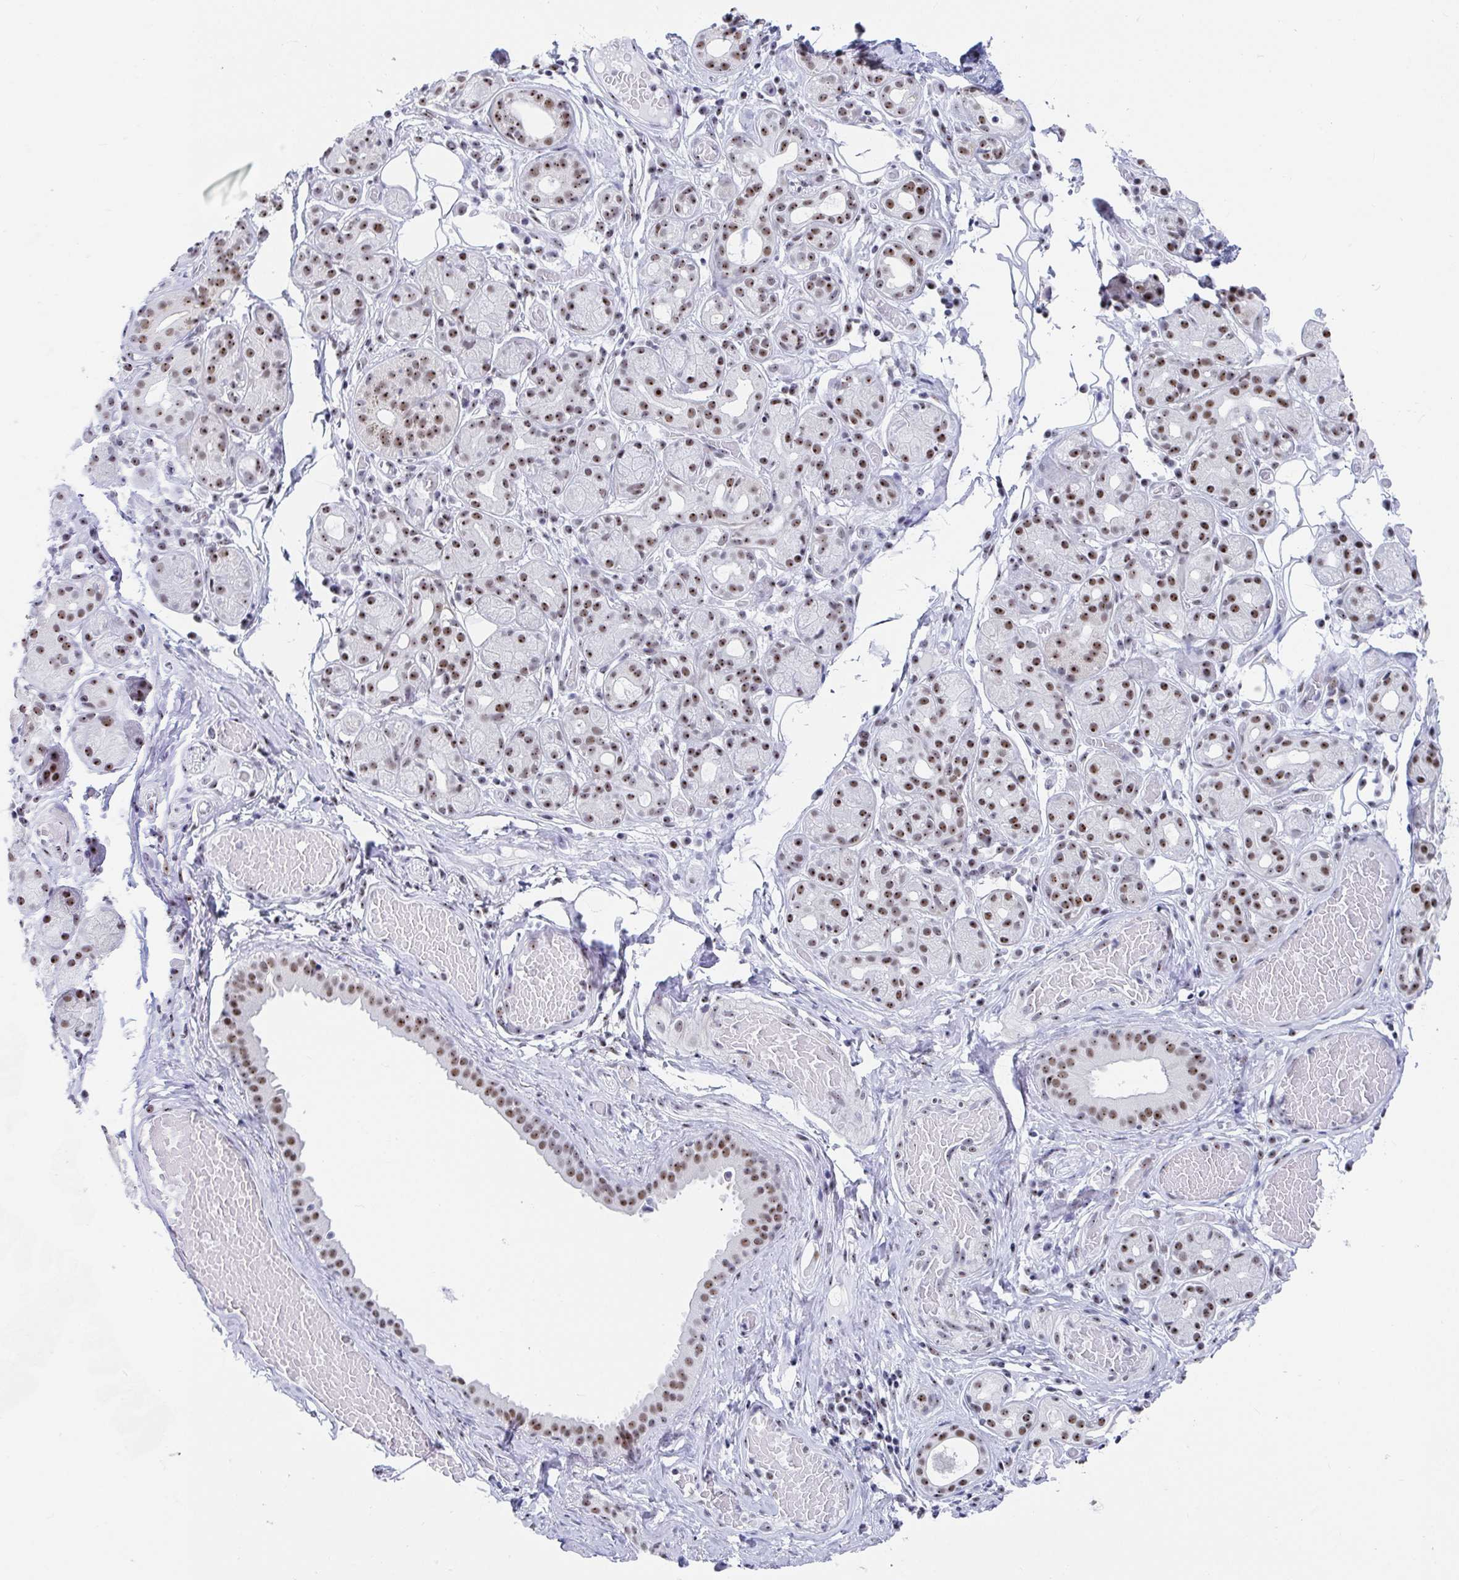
{"staining": {"intensity": "moderate", "quantity": ">75%", "location": "nuclear"}, "tissue": "salivary gland", "cell_type": "Glandular cells", "image_type": "normal", "snomed": [{"axis": "morphology", "description": "Normal tissue, NOS"}, {"axis": "topography", "description": "Salivary gland"}, {"axis": "topography", "description": "Peripheral nerve tissue"}], "caption": "Immunohistochemical staining of benign salivary gland displays moderate nuclear protein staining in approximately >75% of glandular cells.", "gene": "SIRT7", "patient": {"sex": "male", "age": 71}}